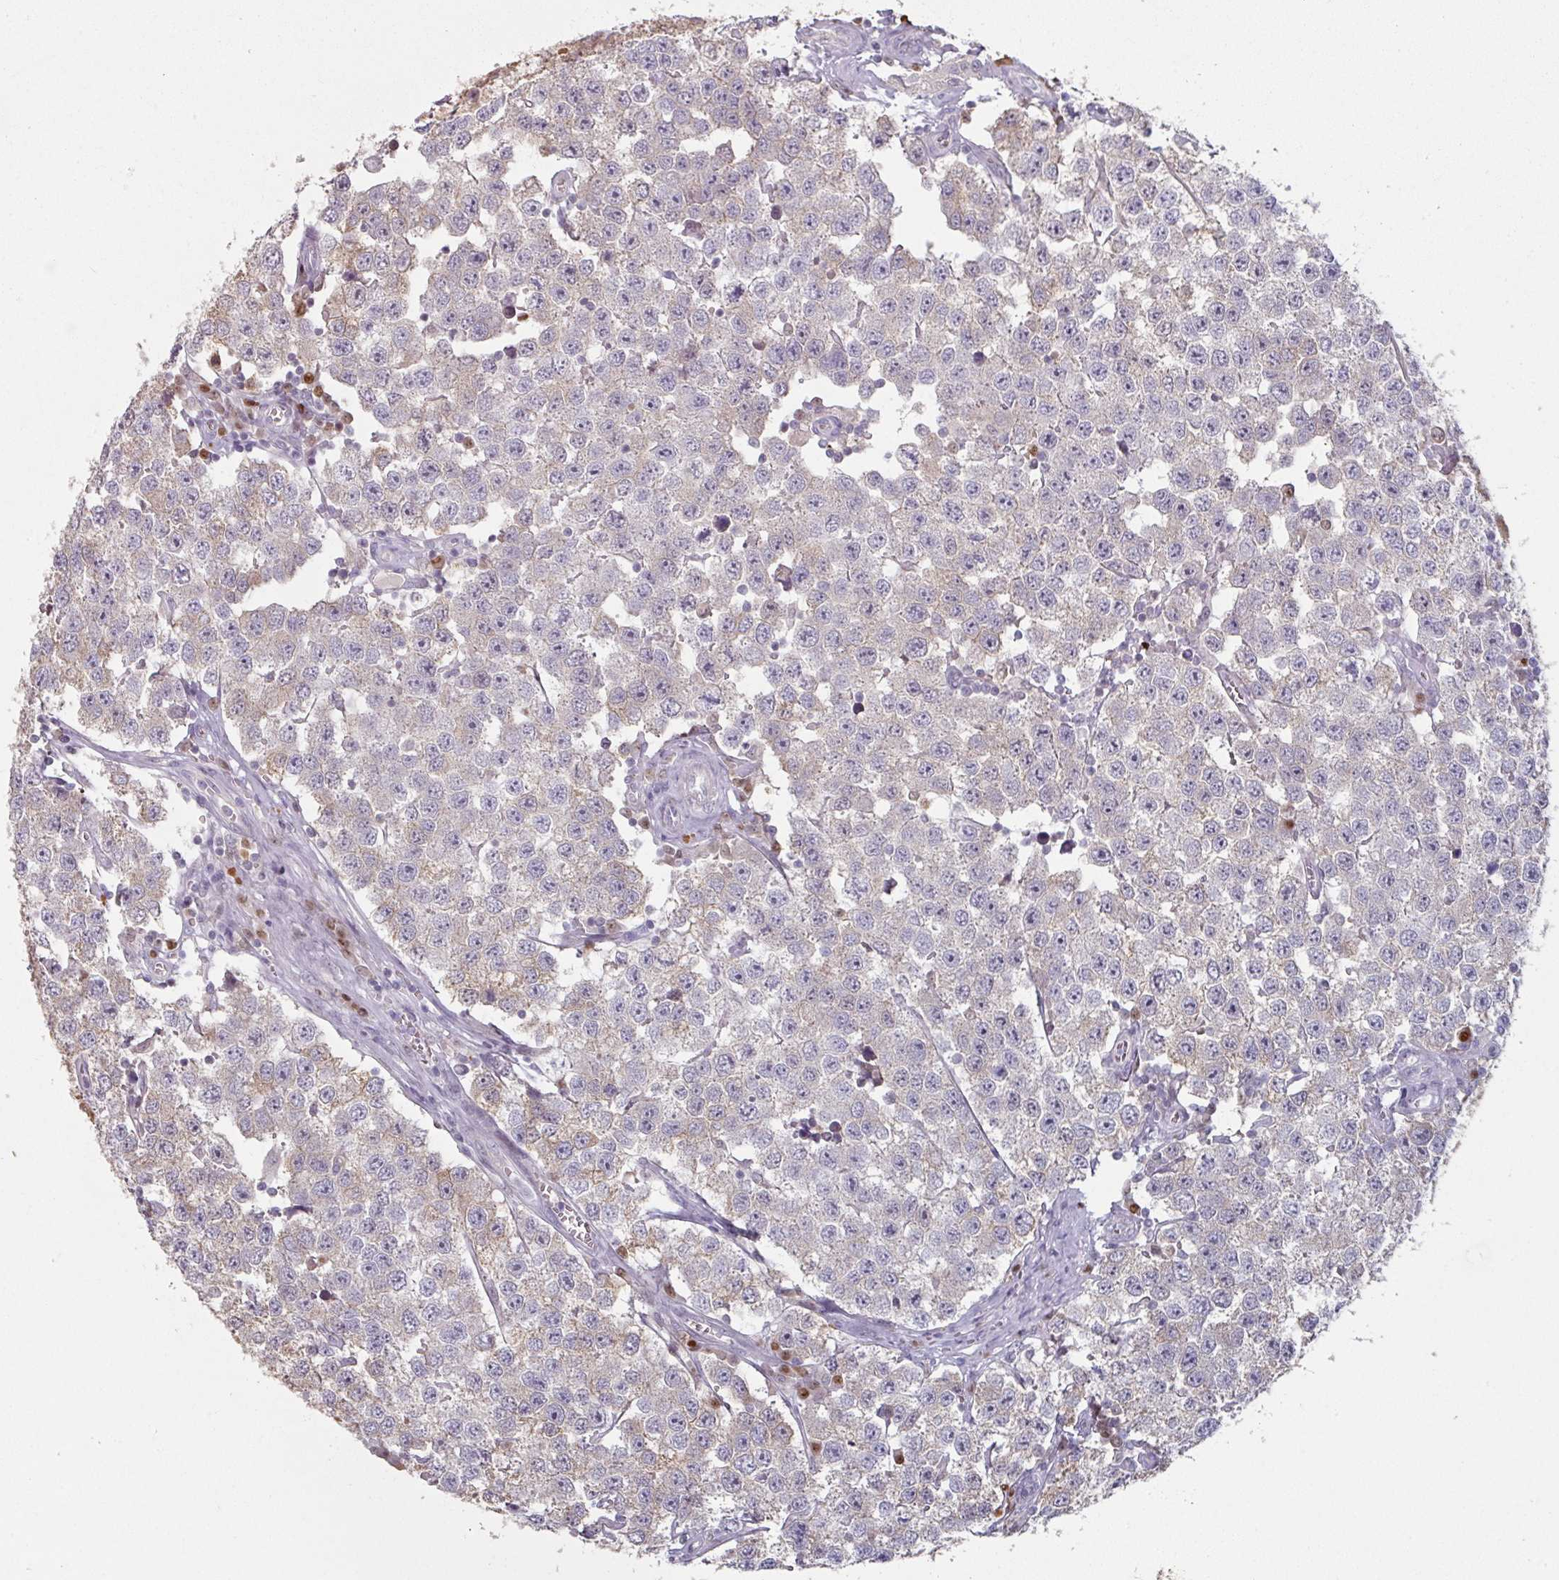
{"staining": {"intensity": "negative", "quantity": "none", "location": "none"}, "tissue": "testis cancer", "cell_type": "Tumor cells", "image_type": "cancer", "snomed": [{"axis": "morphology", "description": "Seminoma, NOS"}, {"axis": "topography", "description": "Testis"}], "caption": "This is an IHC image of testis cancer (seminoma). There is no staining in tumor cells.", "gene": "ZBTB6", "patient": {"sex": "male", "age": 34}}